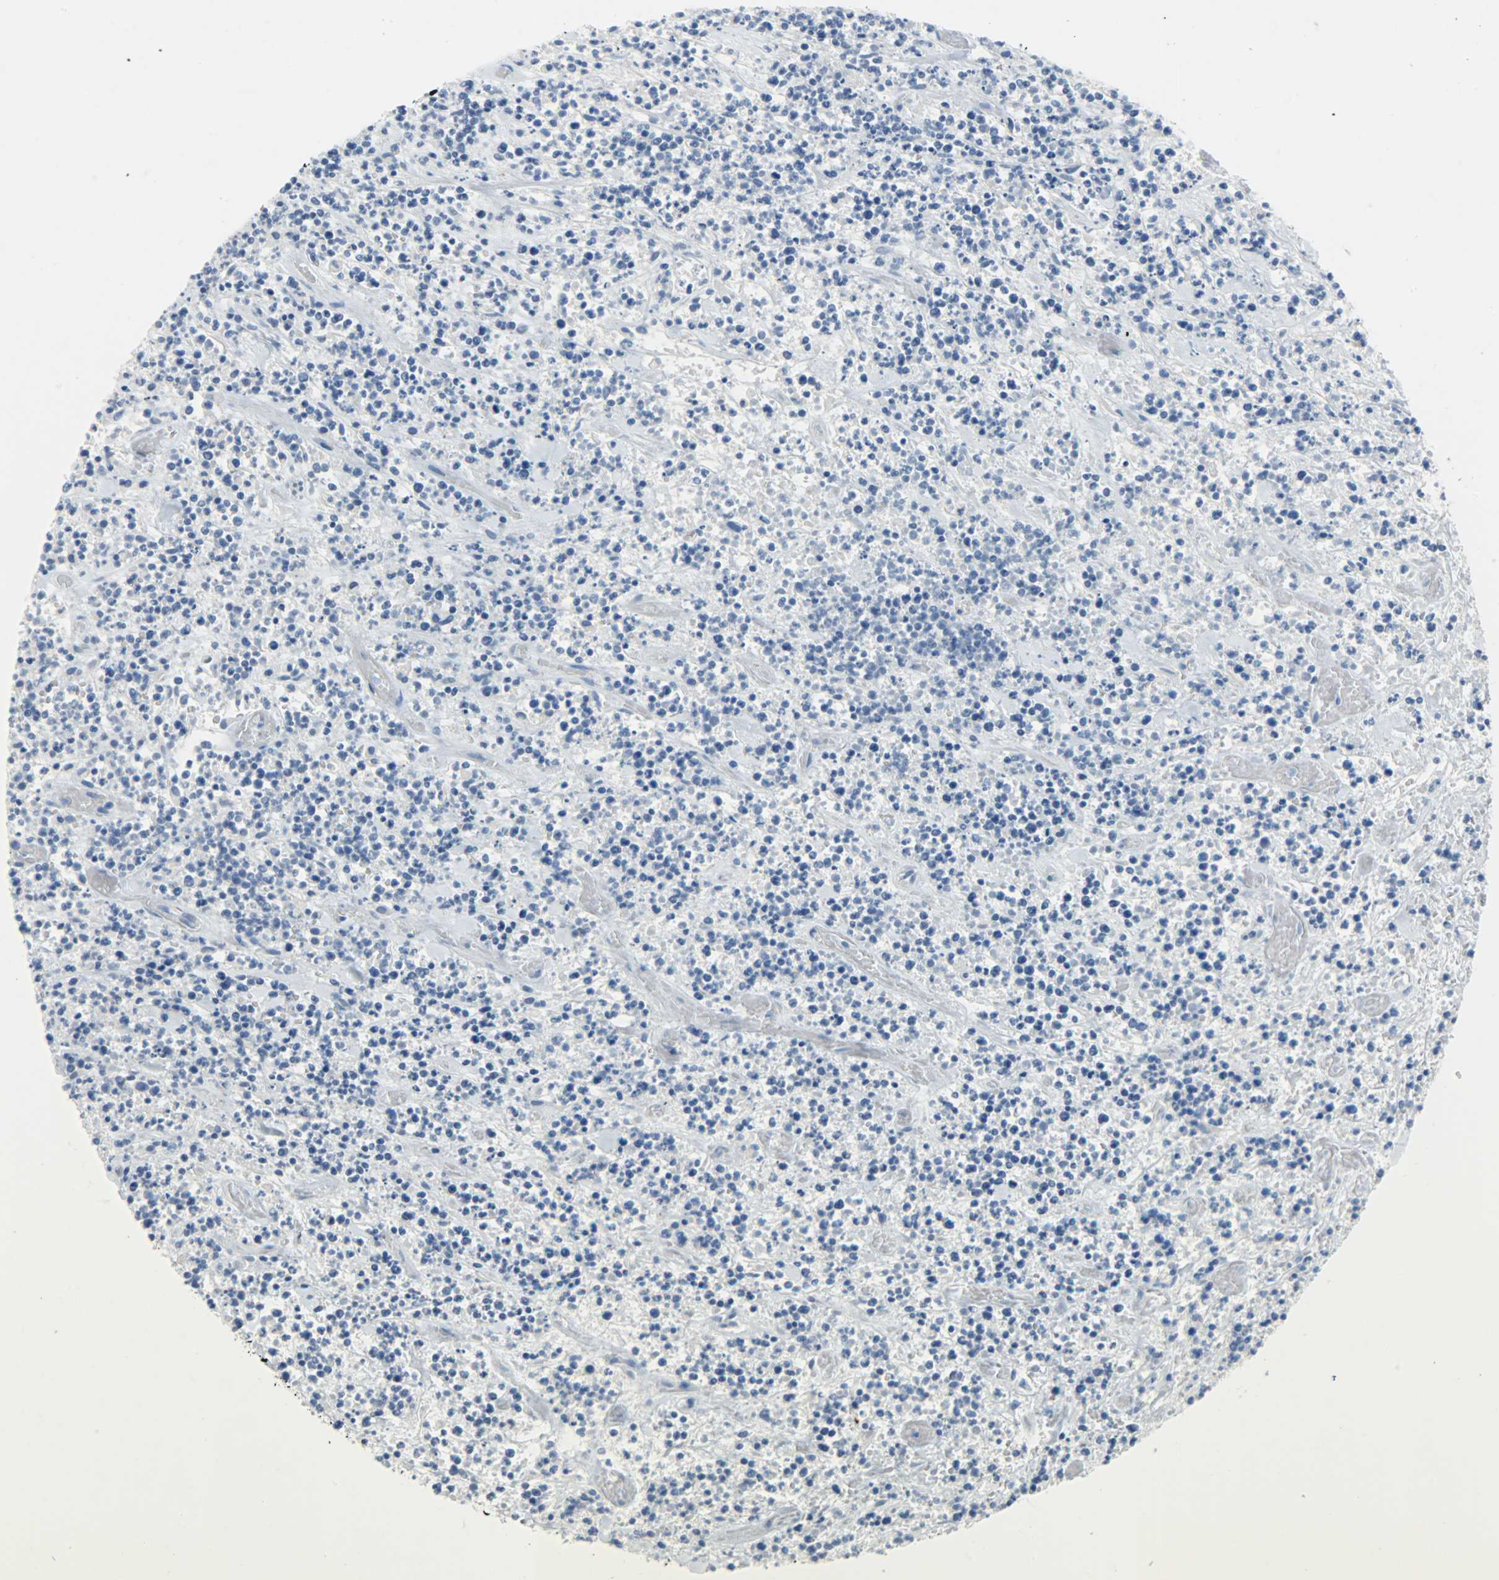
{"staining": {"intensity": "negative", "quantity": "none", "location": "none"}, "tissue": "lymphoma", "cell_type": "Tumor cells", "image_type": "cancer", "snomed": [{"axis": "morphology", "description": "Malignant lymphoma, non-Hodgkin's type, High grade"}, {"axis": "topography", "description": "Soft tissue"}], "caption": "Immunohistochemistry (IHC) of lymphoma exhibits no positivity in tumor cells.", "gene": "PROM1", "patient": {"sex": "male", "age": 18}}